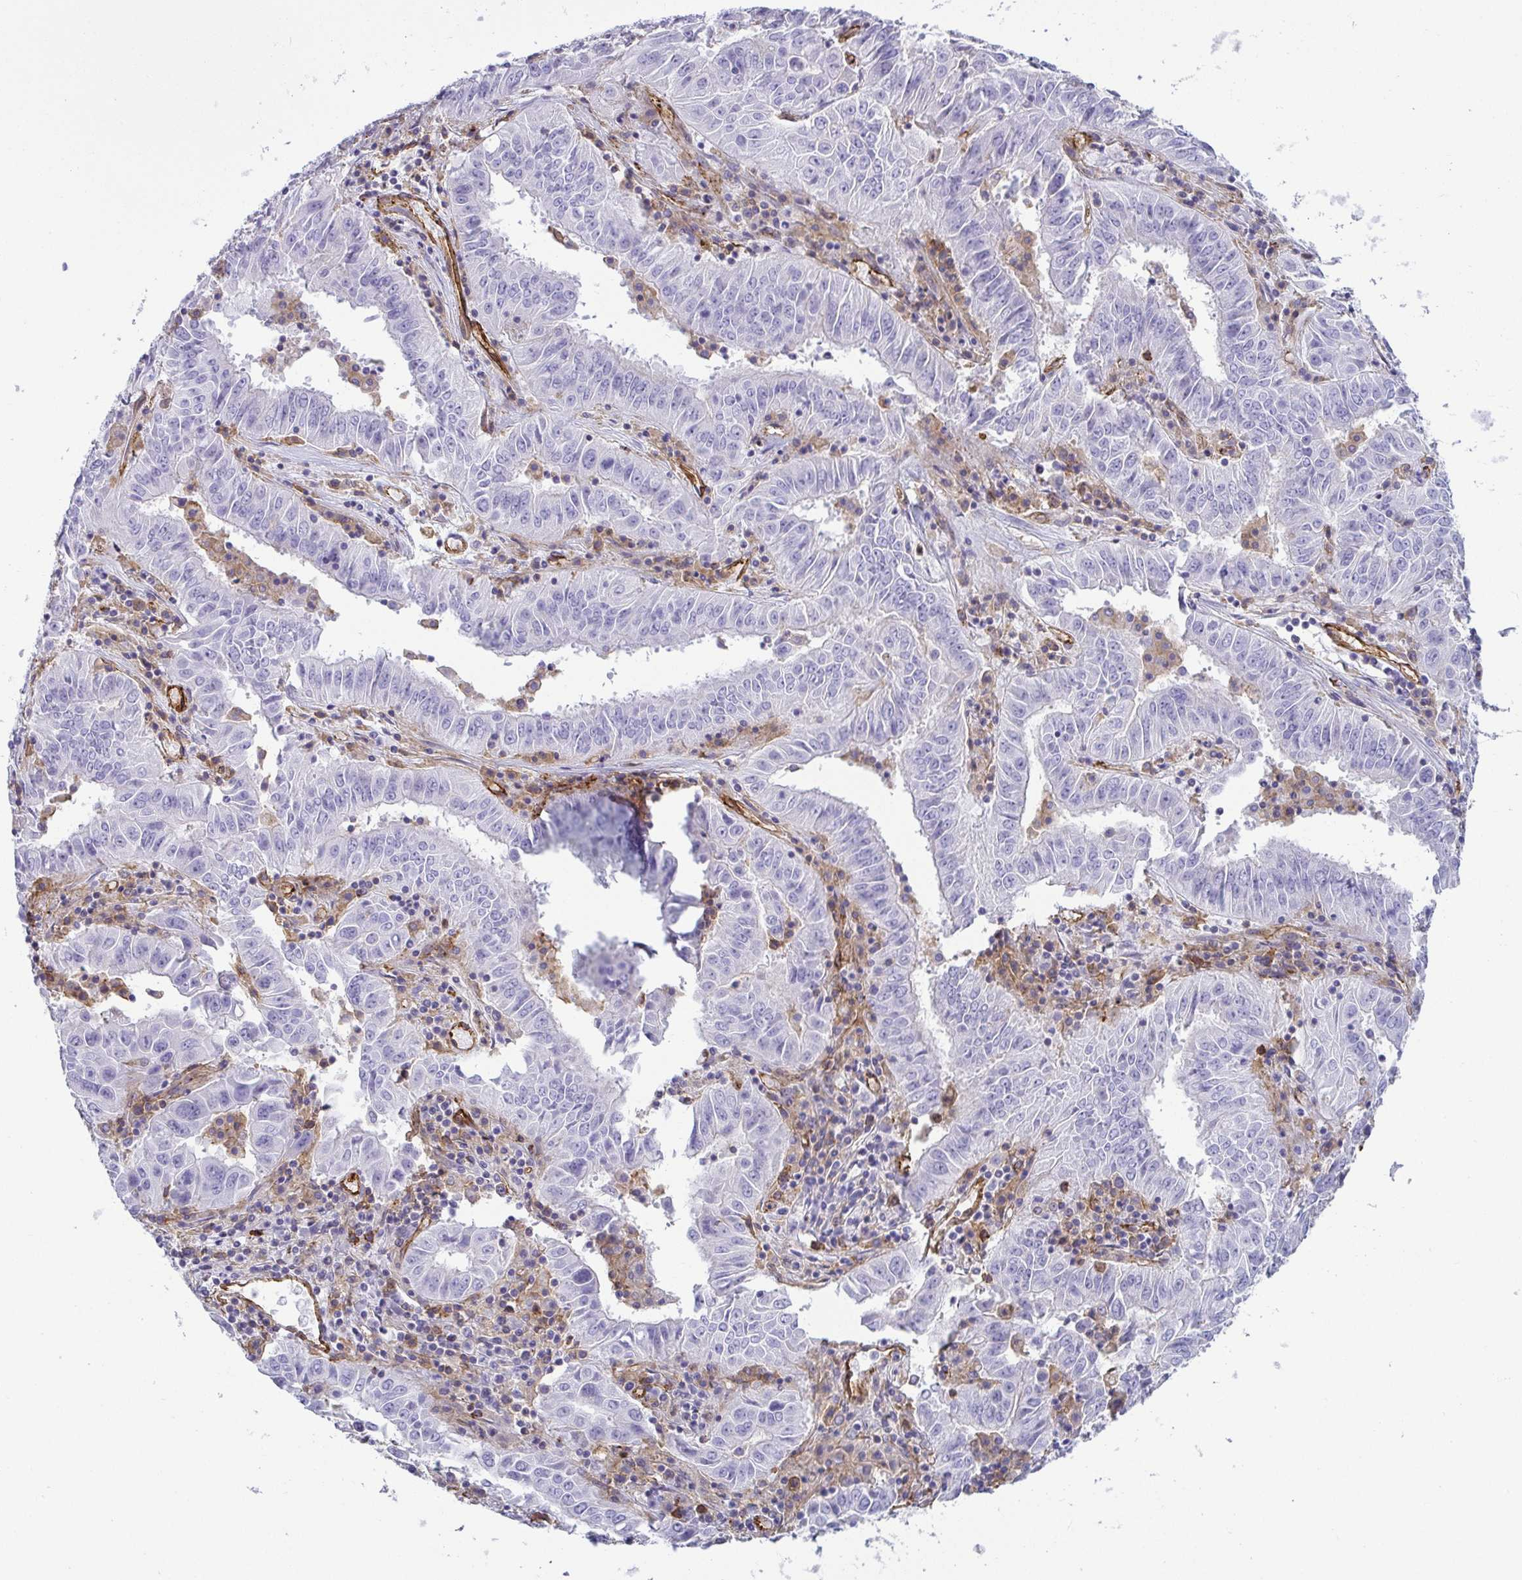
{"staining": {"intensity": "negative", "quantity": "none", "location": "none"}, "tissue": "pancreatic cancer", "cell_type": "Tumor cells", "image_type": "cancer", "snomed": [{"axis": "morphology", "description": "Adenocarcinoma, NOS"}, {"axis": "topography", "description": "Pancreas"}], "caption": "A histopathology image of human adenocarcinoma (pancreatic) is negative for staining in tumor cells.", "gene": "LIMA1", "patient": {"sex": "male", "age": 63}}